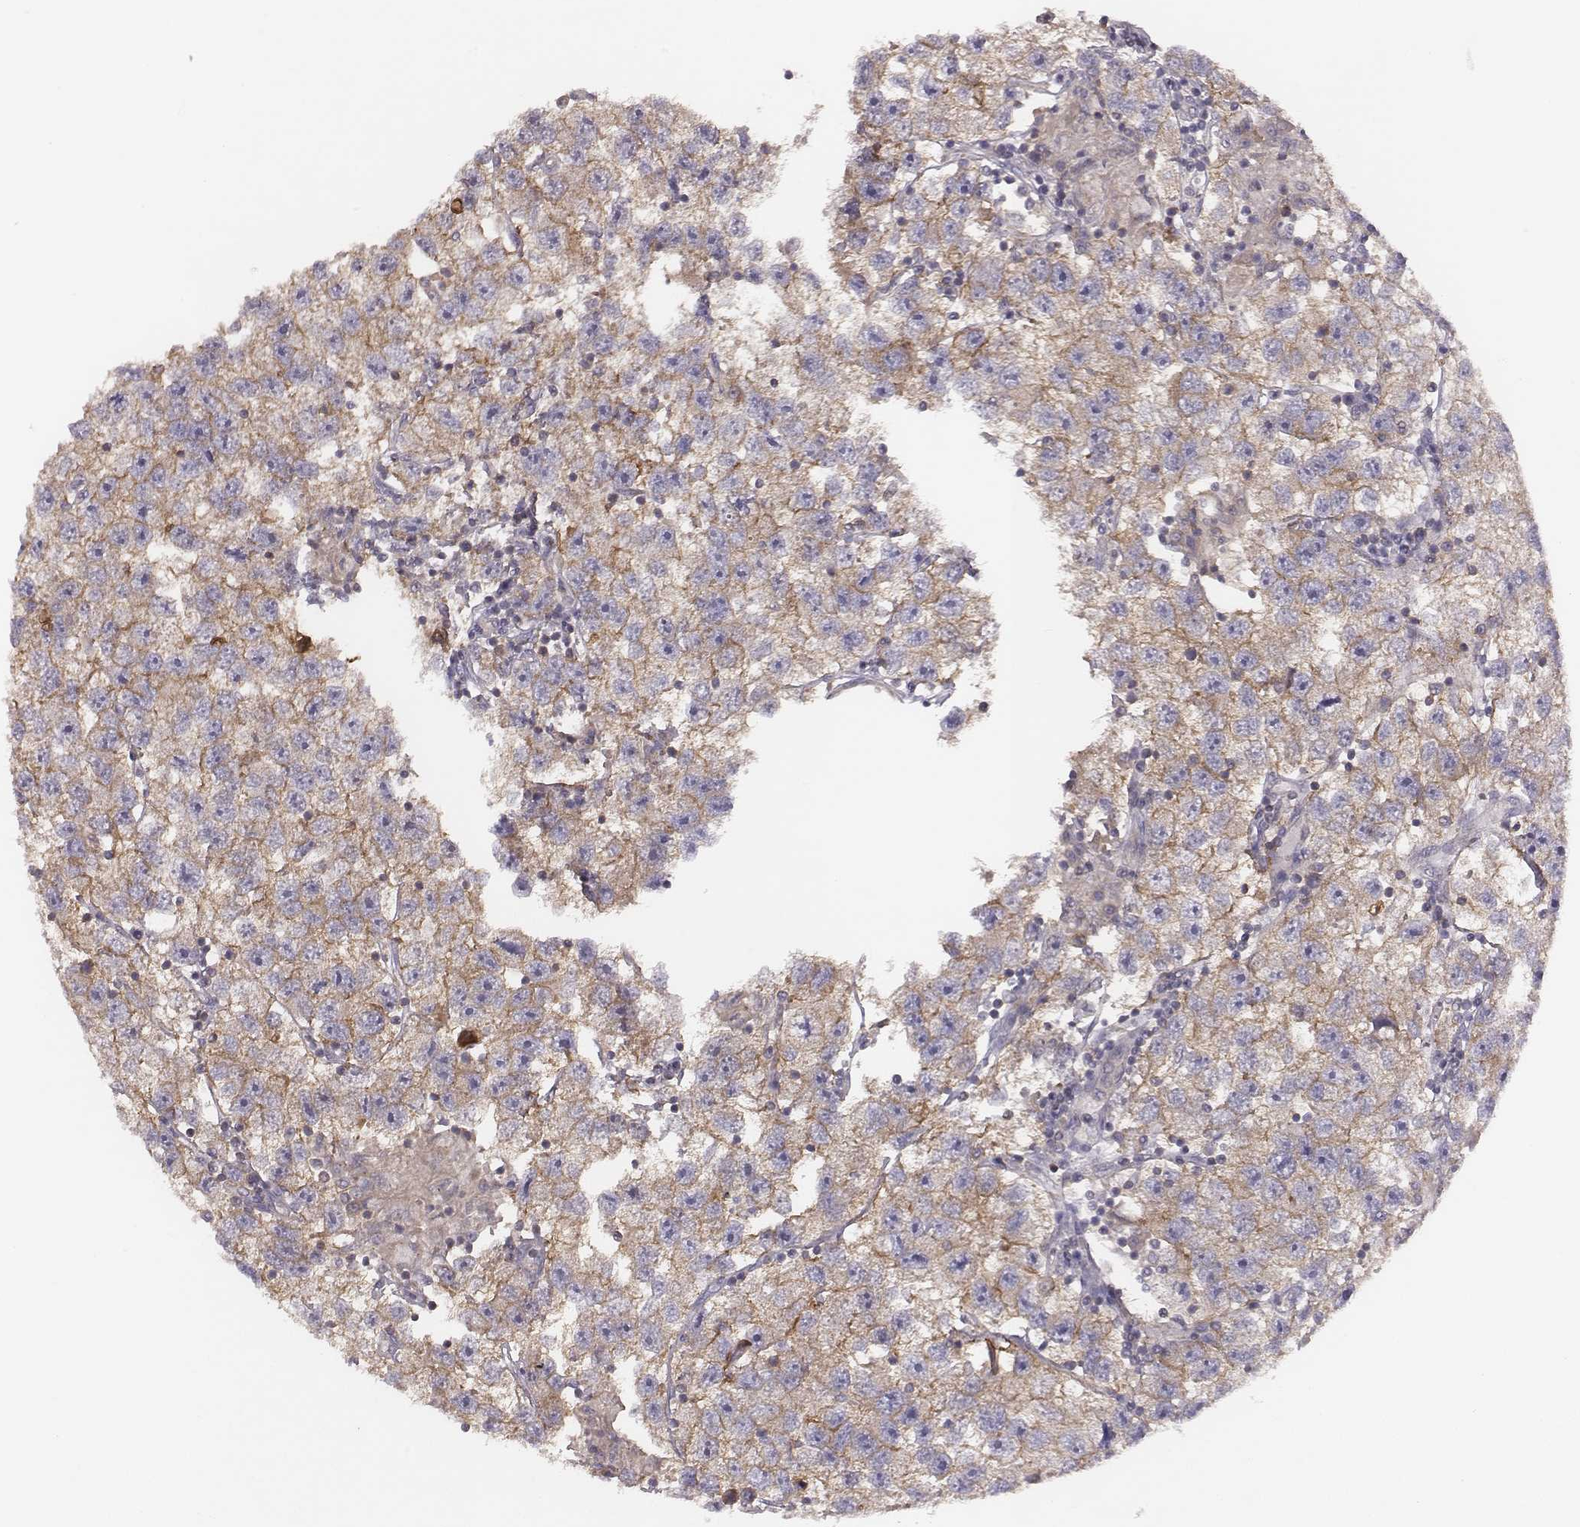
{"staining": {"intensity": "weak", "quantity": ">75%", "location": "cytoplasmic/membranous"}, "tissue": "testis cancer", "cell_type": "Tumor cells", "image_type": "cancer", "snomed": [{"axis": "morphology", "description": "Seminoma, NOS"}, {"axis": "topography", "description": "Testis"}], "caption": "A low amount of weak cytoplasmic/membranous staining is seen in about >75% of tumor cells in testis seminoma tissue. (DAB = brown stain, brightfield microscopy at high magnification).", "gene": "CAD", "patient": {"sex": "male", "age": 26}}